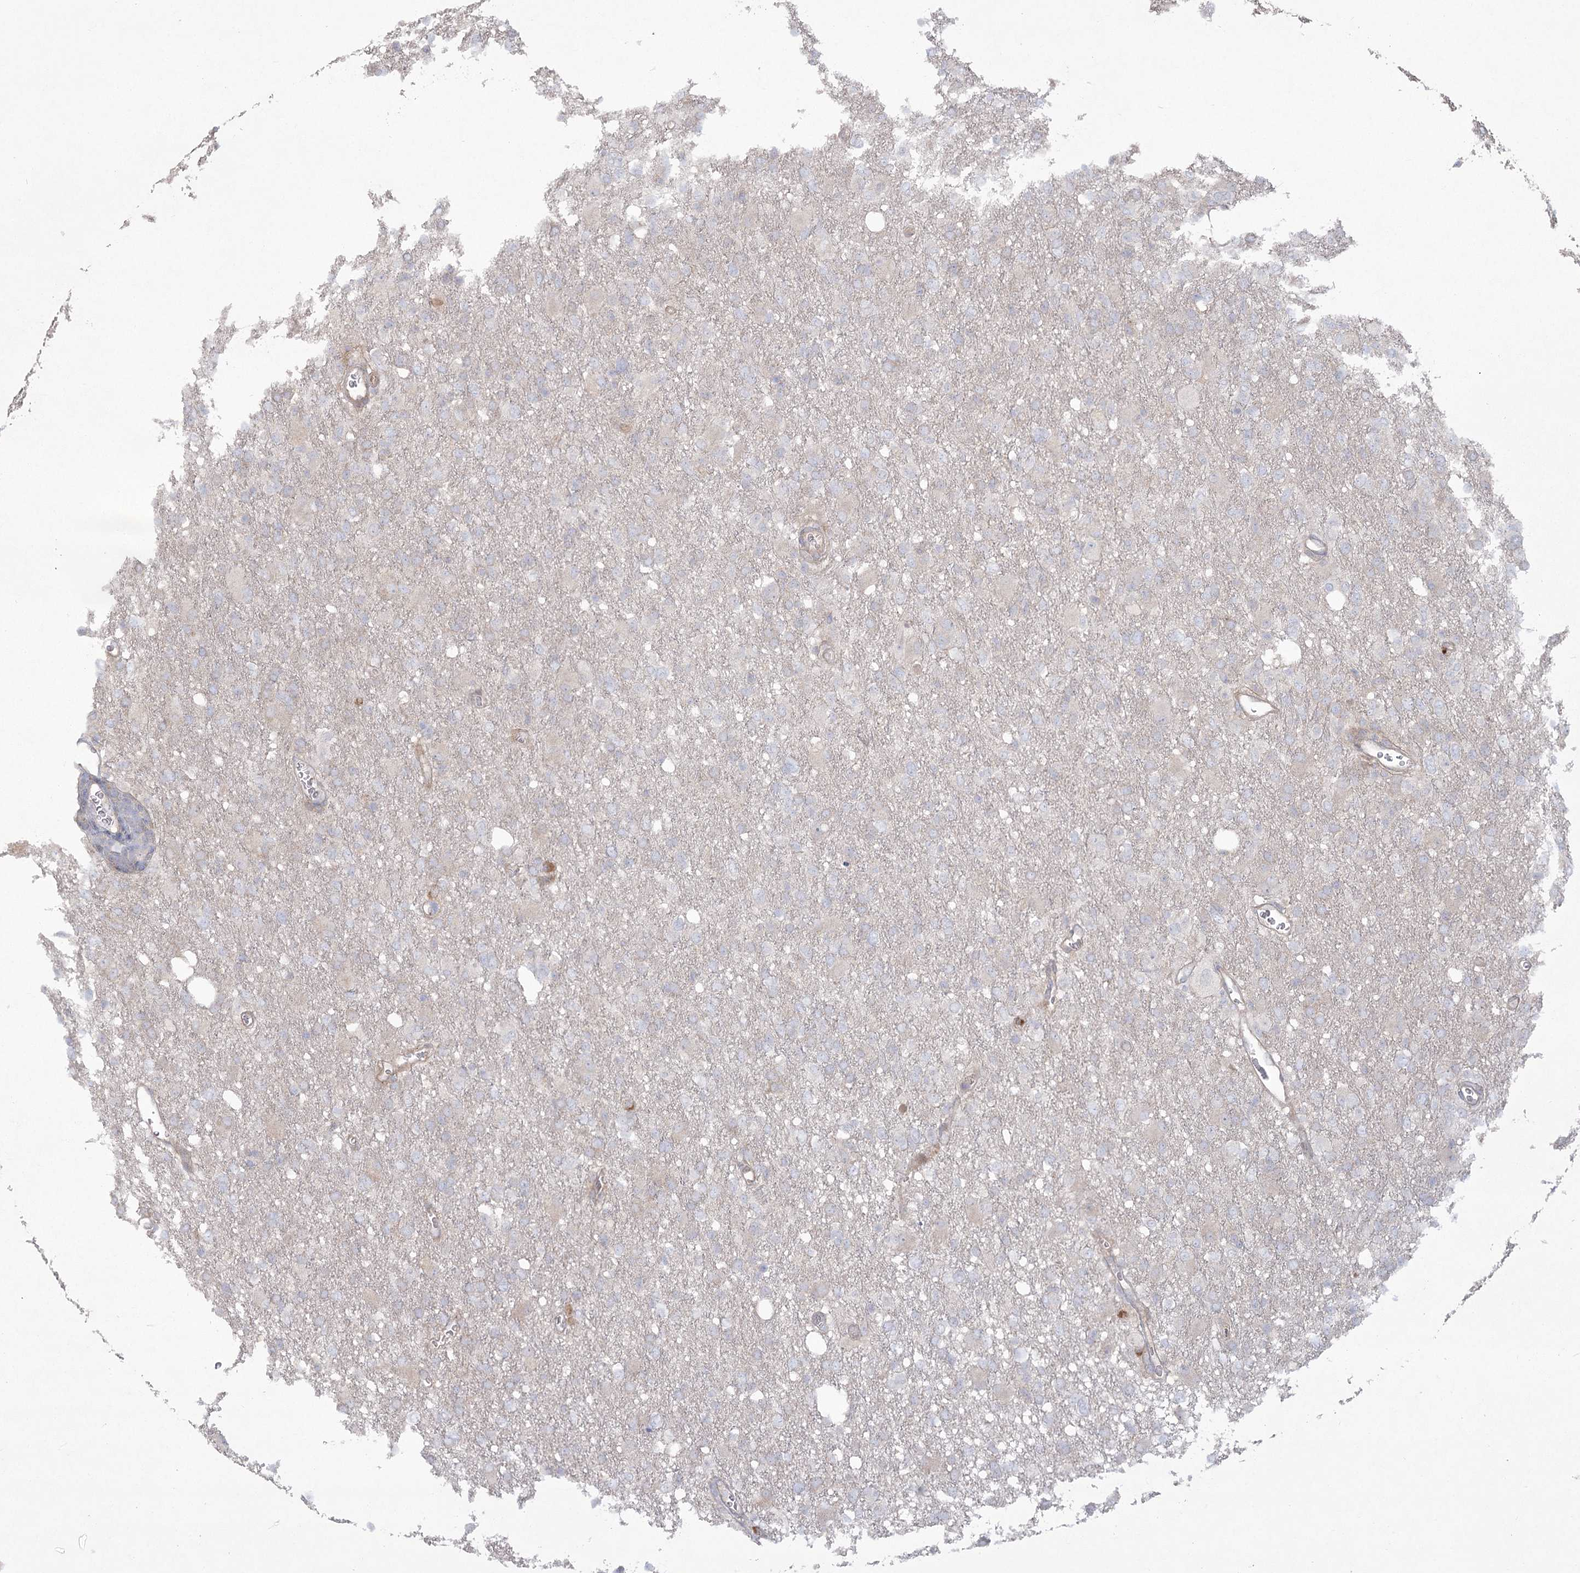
{"staining": {"intensity": "negative", "quantity": "none", "location": "none"}, "tissue": "glioma", "cell_type": "Tumor cells", "image_type": "cancer", "snomed": [{"axis": "morphology", "description": "Glioma, malignant, High grade"}, {"axis": "topography", "description": "Brain"}], "caption": "The immunohistochemistry photomicrograph has no significant staining in tumor cells of high-grade glioma (malignant) tissue. The staining is performed using DAB brown chromogen with nuclei counter-stained in using hematoxylin.", "gene": "CAMTA1", "patient": {"sex": "female", "age": 57}}